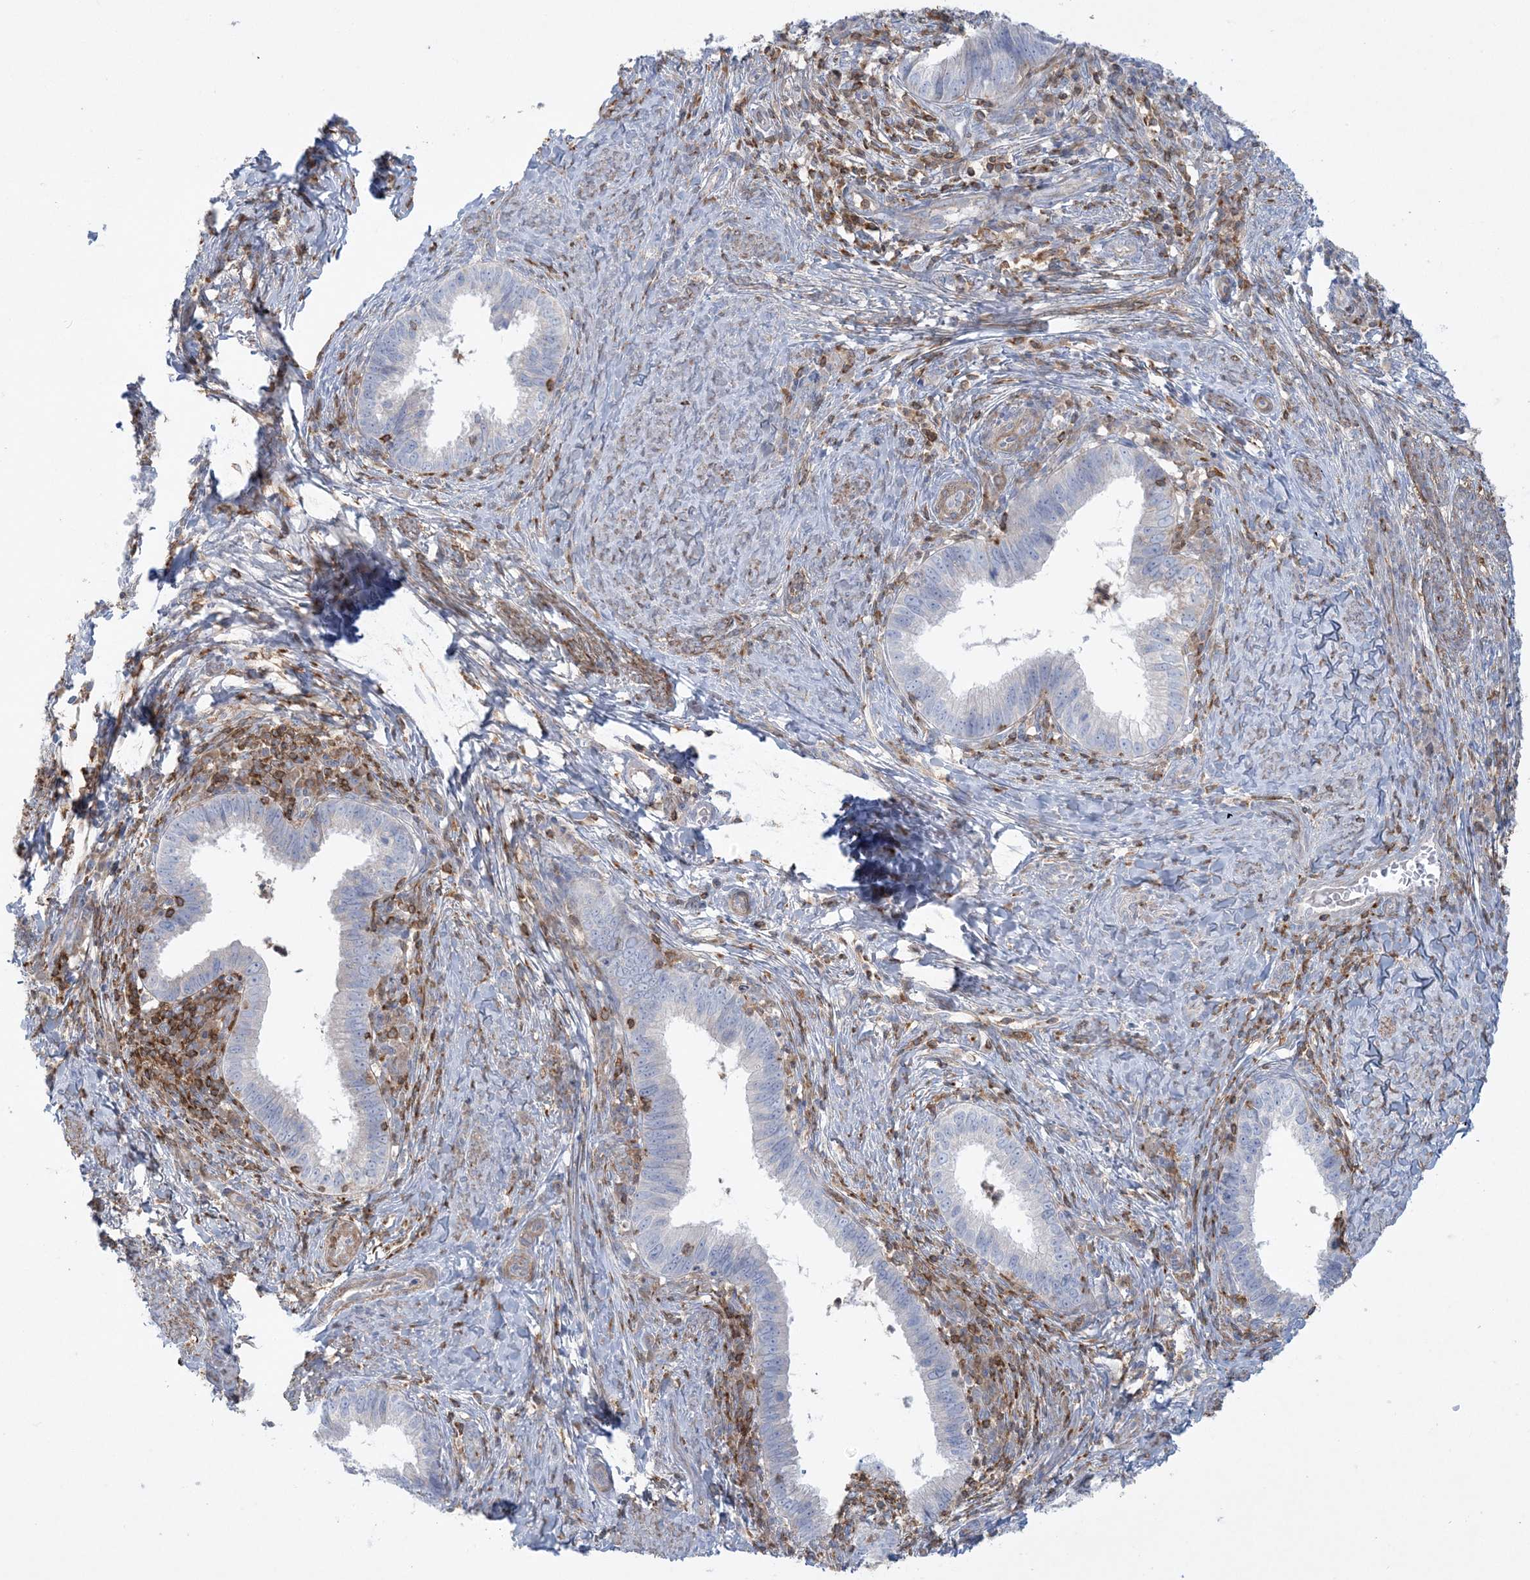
{"staining": {"intensity": "negative", "quantity": "none", "location": "none"}, "tissue": "cervical cancer", "cell_type": "Tumor cells", "image_type": "cancer", "snomed": [{"axis": "morphology", "description": "Adenocarcinoma, NOS"}, {"axis": "topography", "description": "Cervix"}], "caption": "Immunohistochemical staining of human cervical cancer demonstrates no significant expression in tumor cells.", "gene": "ARHGAP30", "patient": {"sex": "female", "age": 36}}